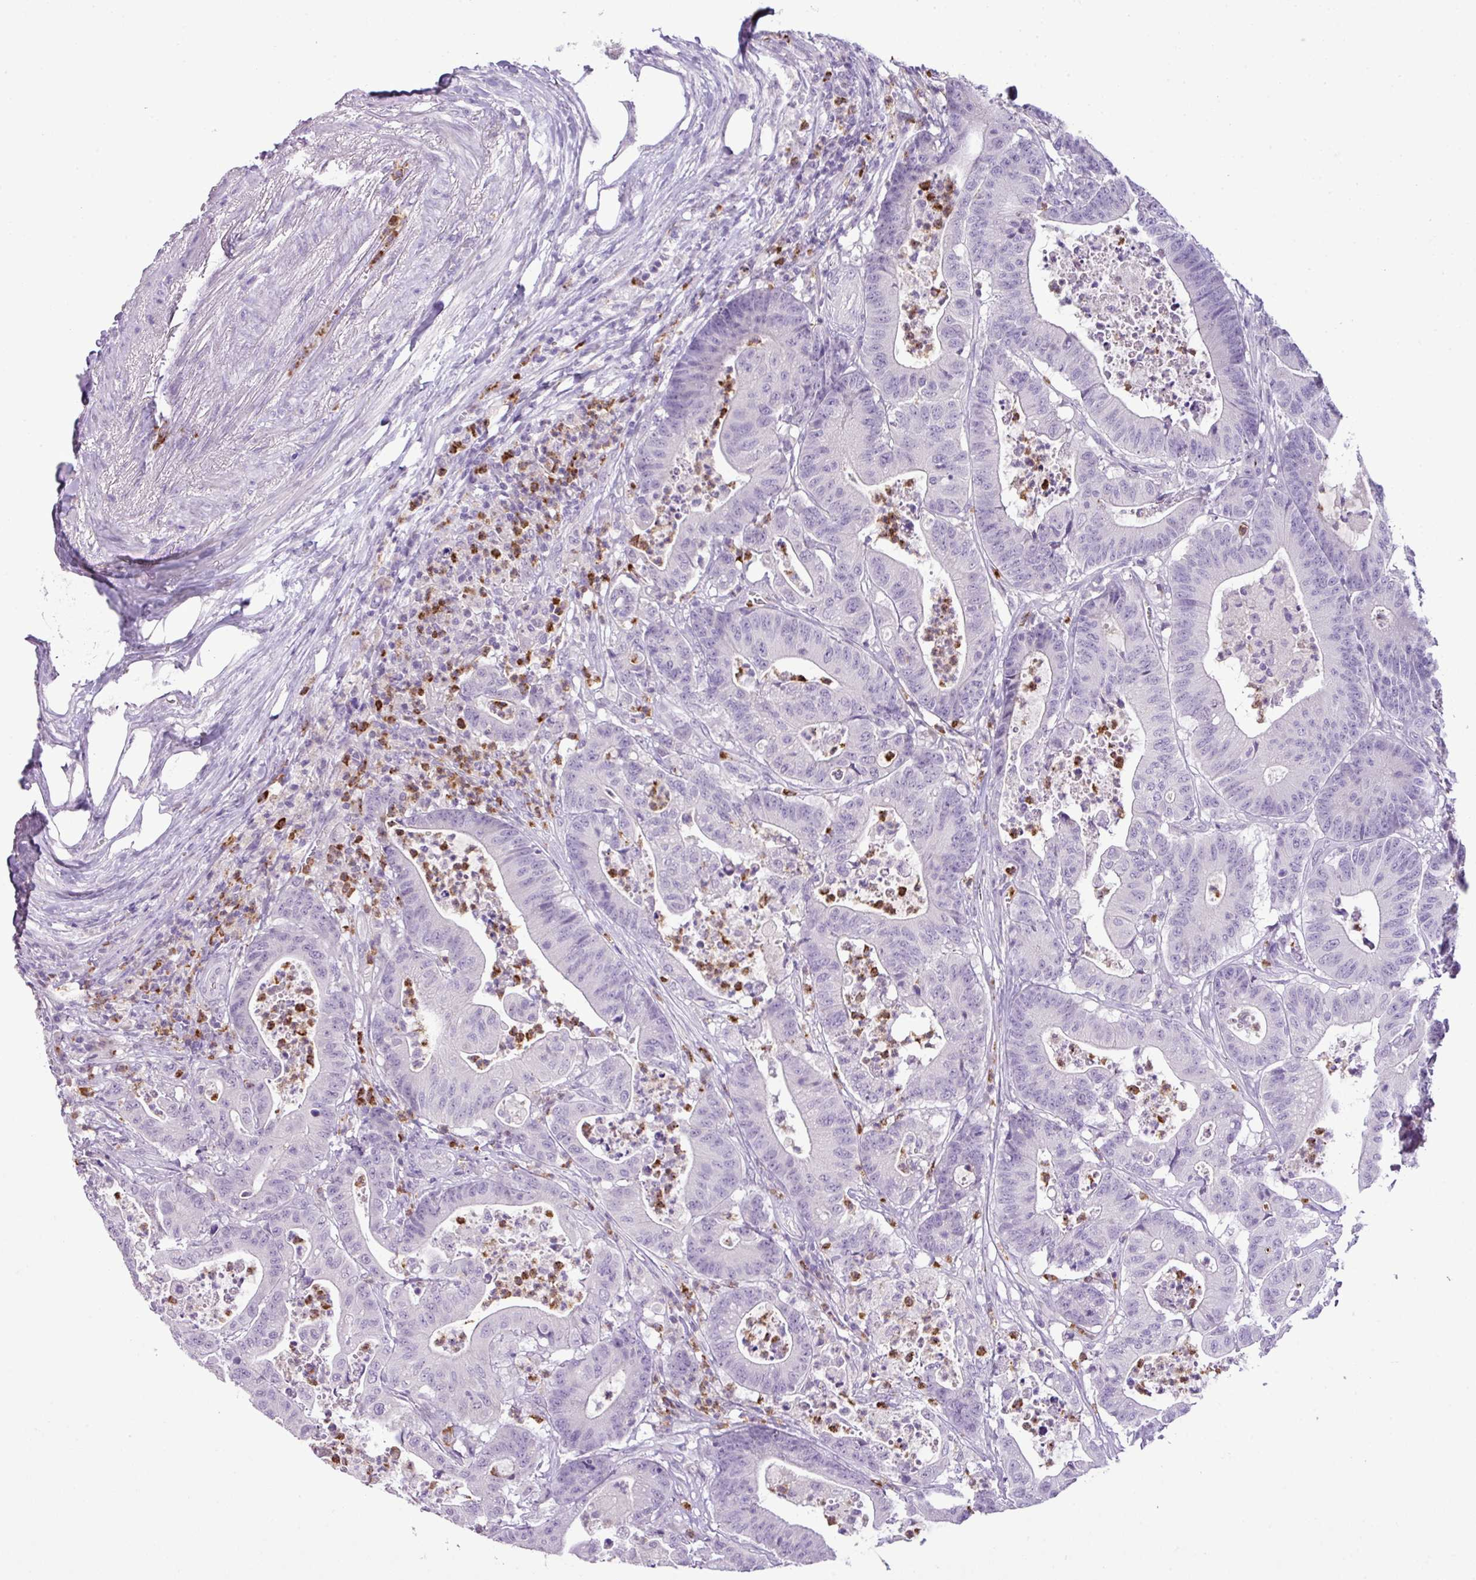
{"staining": {"intensity": "negative", "quantity": "none", "location": "none"}, "tissue": "colorectal cancer", "cell_type": "Tumor cells", "image_type": "cancer", "snomed": [{"axis": "morphology", "description": "Adenocarcinoma, NOS"}, {"axis": "topography", "description": "Colon"}], "caption": "Immunohistochemistry image of neoplastic tissue: human colorectal cancer (adenocarcinoma) stained with DAB exhibits no significant protein positivity in tumor cells.", "gene": "HTR3E", "patient": {"sex": "female", "age": 84}}